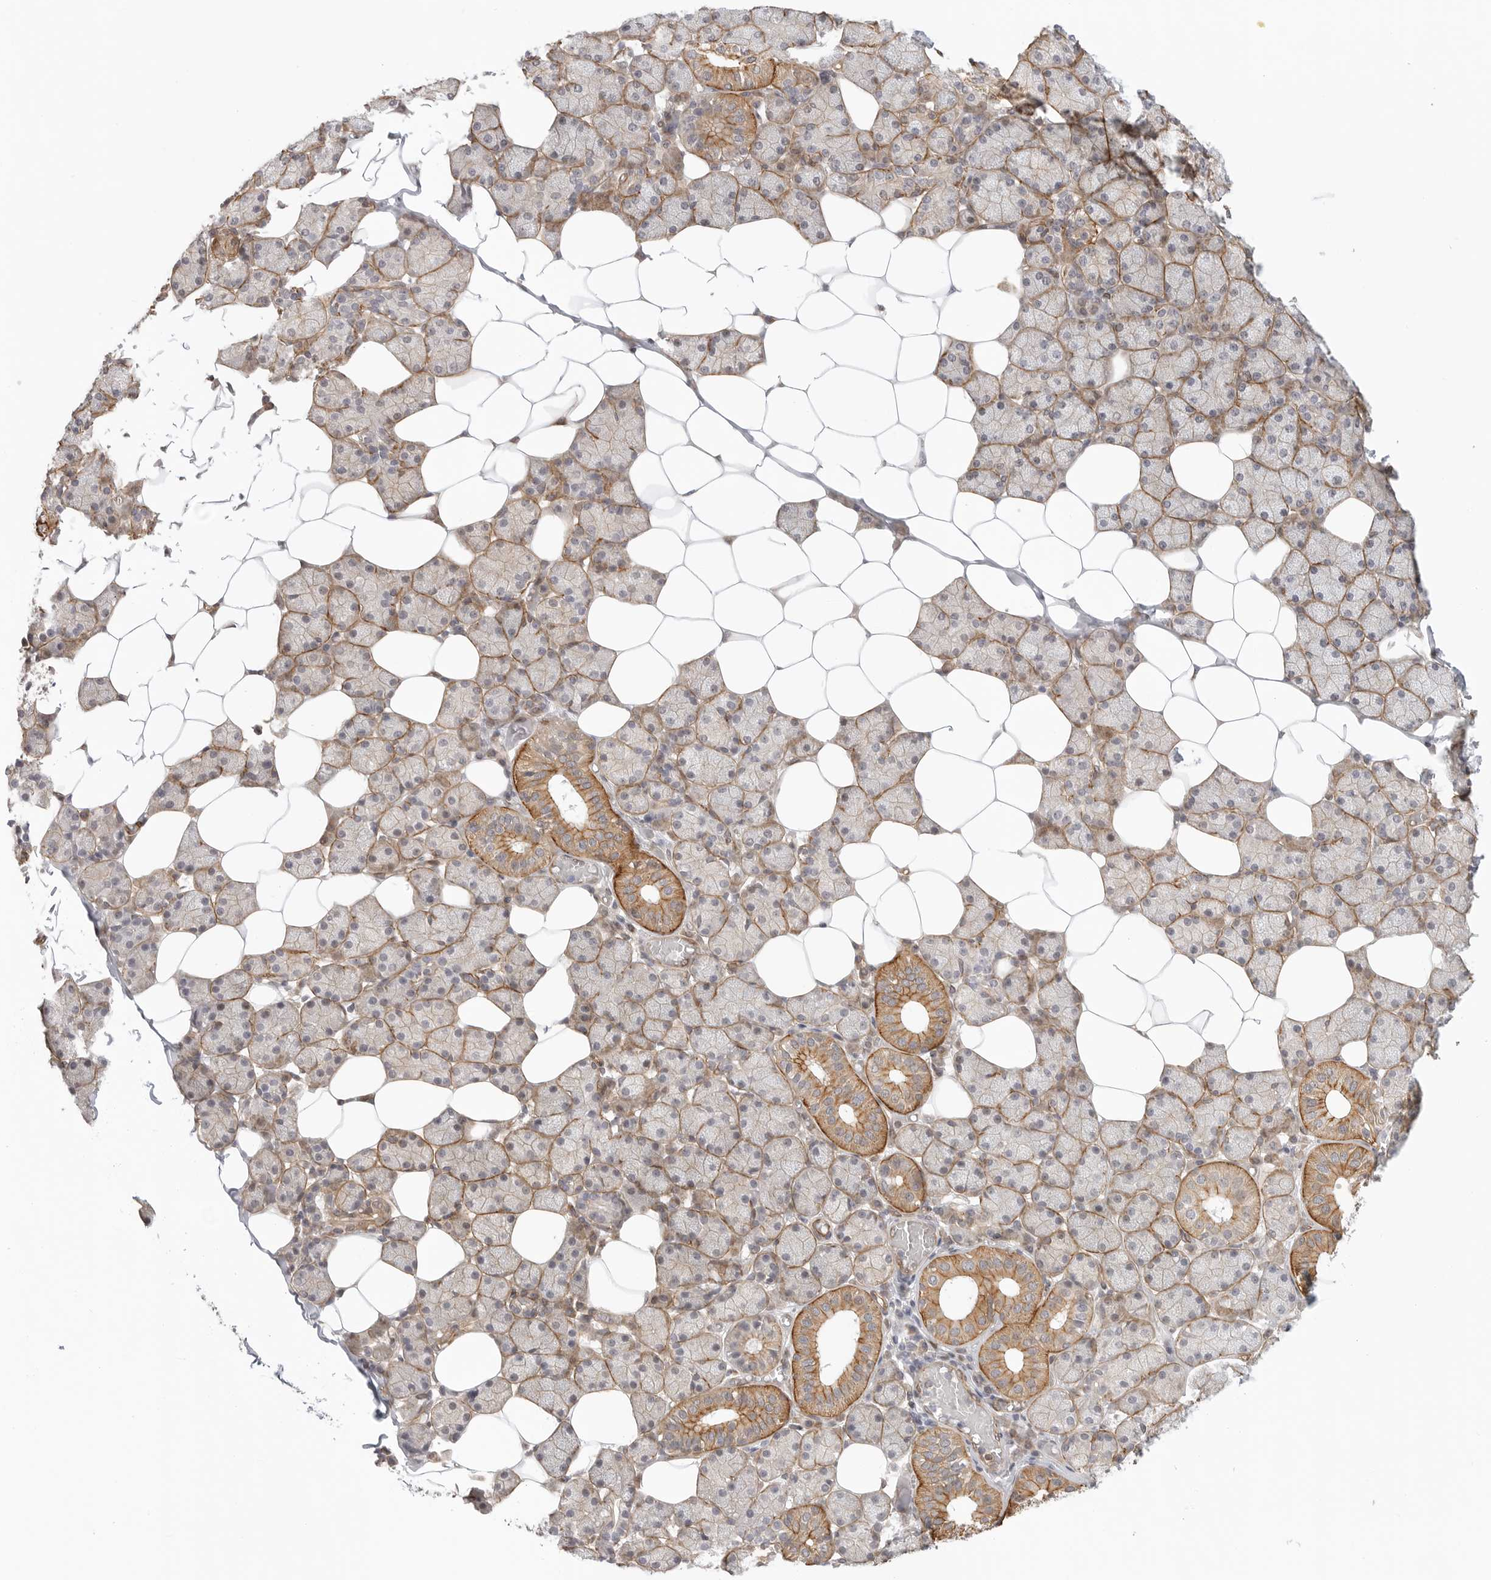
{"staining": {"intensity": "moderate", "quantity": "25%-75%", "location": "cytoplasmic/membranous"}, "tissue": "salivary gland", "cell_type": "Glandular cells", "image_type": "normal", "snomed": [{"axis": "morphology", "description": "Normal tissue, NOS"}, {"axis": "topography", "description": "Salivary gland"}], "caption": "High-power microscopy captured an immunohistochemistry image of normal salivary gland, revealing moderate cytoplasmic/membranous positivity in approximately 25%-75% of glandular cells.", "gene": "ATOH7", "patient": {"sex": "female", "age": 33}}